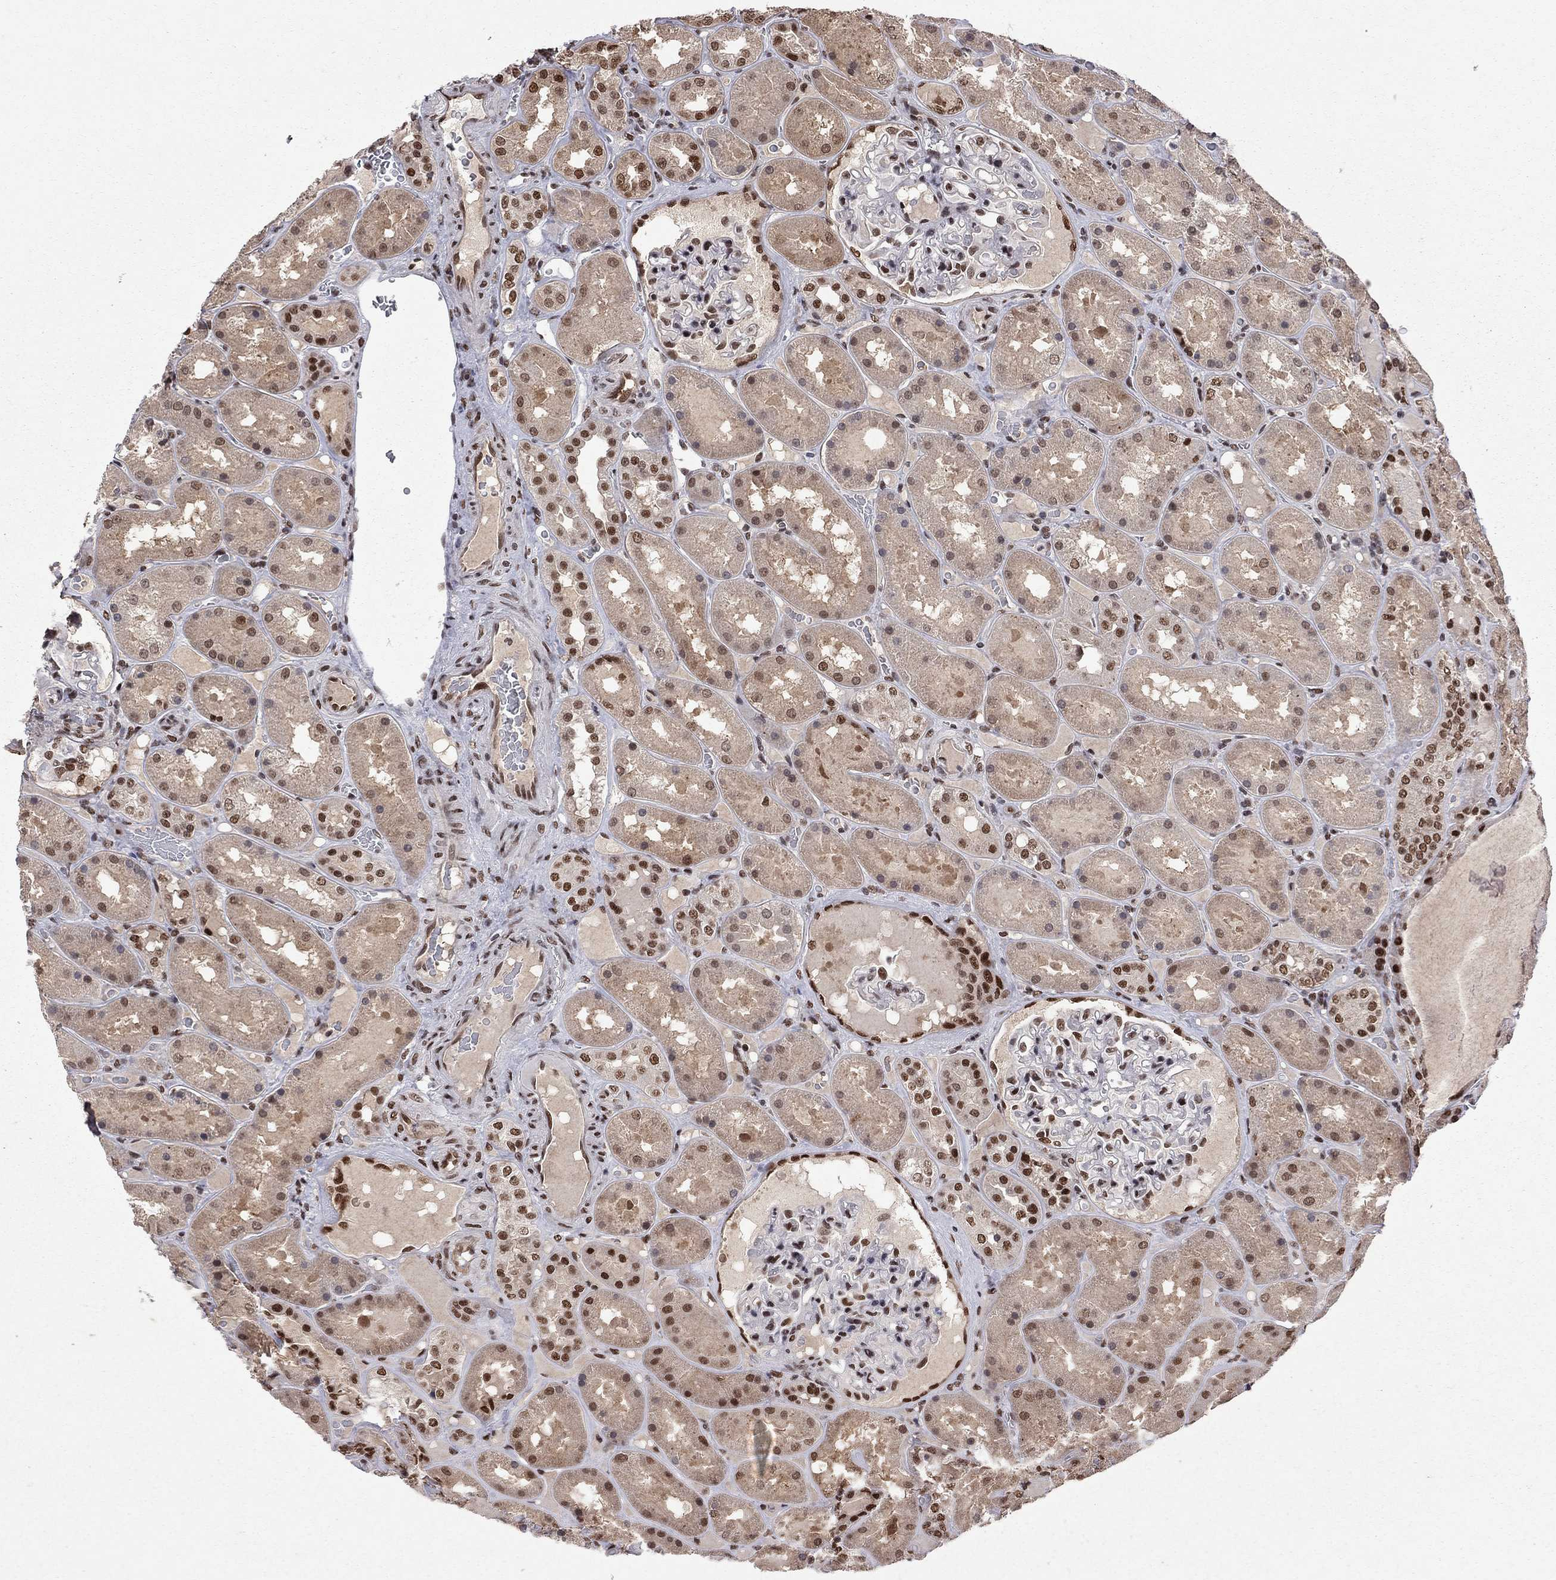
{"staining": {"intensity": "strong", "quantity": "<25%", "location": "nuclear"}, "tissue": "kidney", "cell_type": "Cells in glomeruli", "image_type": "normal", "snomed": [{"axis": "morphology", "description": "Normal tissue, NOS"}, {"axis": "topography", "description": "Kidney"}], "caption": "Brown immunohistochemical staining in unremarkable kidney shows strong nuclear staining in about <25% of cells in glomeruli.", "gene": "SAP30L", "patient": {"sex": "male", "age": 73}}